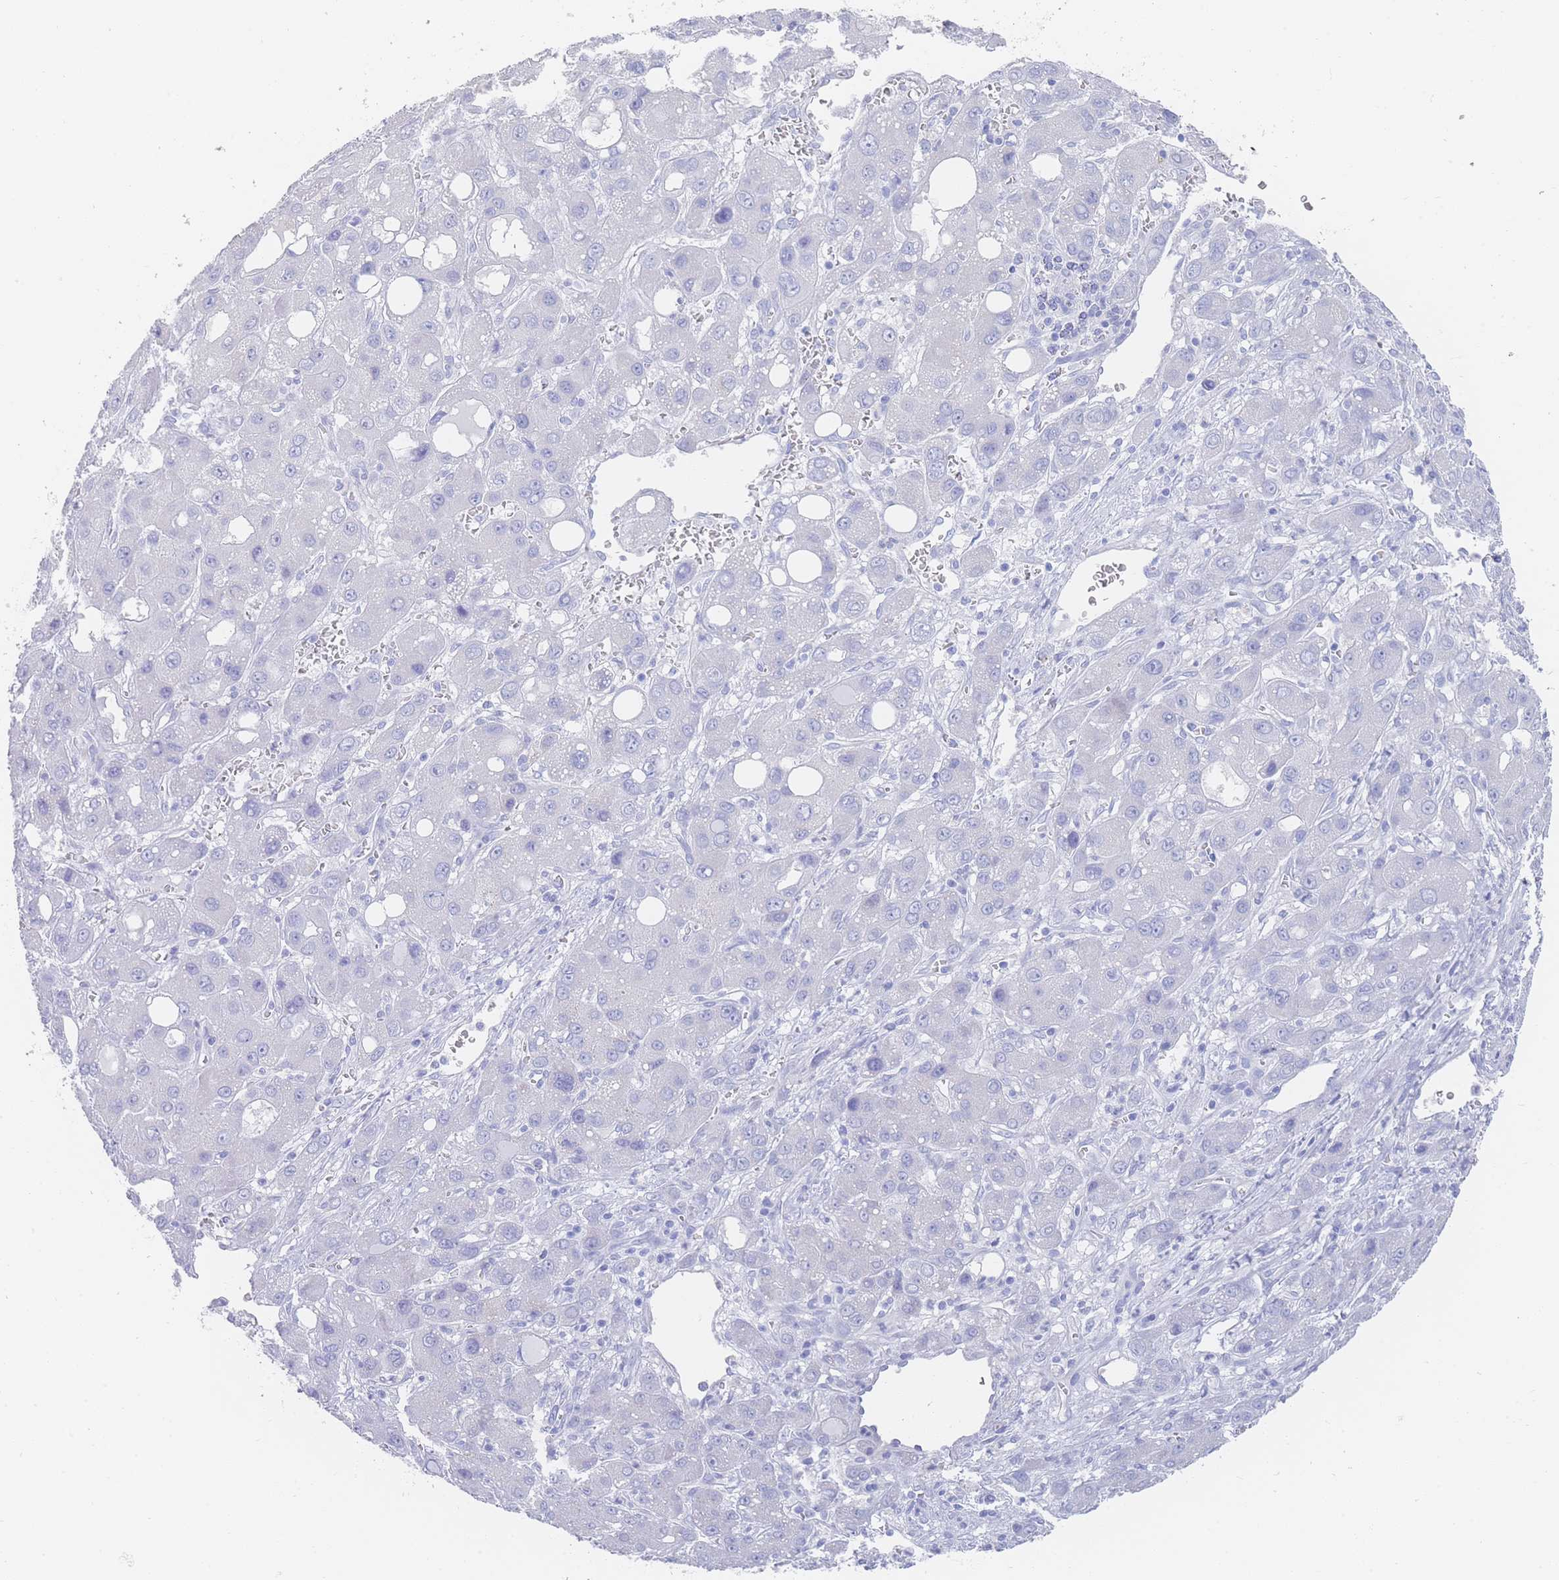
{"staining": {"intensity": "negative", "quantity": "none", "location": "none"}, "tissue": "liver cancer", "cell_type": "Tumor cells", "image_type": "cancer", "snomed": [{"axis": "morphology", "description": "Carcinoma, Hepatocellular, NOS"}, {"axis": "topography", "description": "Liver"}], "caption": "High magnification brightfield microscopy of liver hepatocellular carcinoma stained with DAB (3,3'-diaminobenzidine) (brown) and counterstained with hematoxylin (blue): tumor cells show no significant positivity.", "gene": "LRRC37A", "patient": {"sex": "male", "age": 55}}